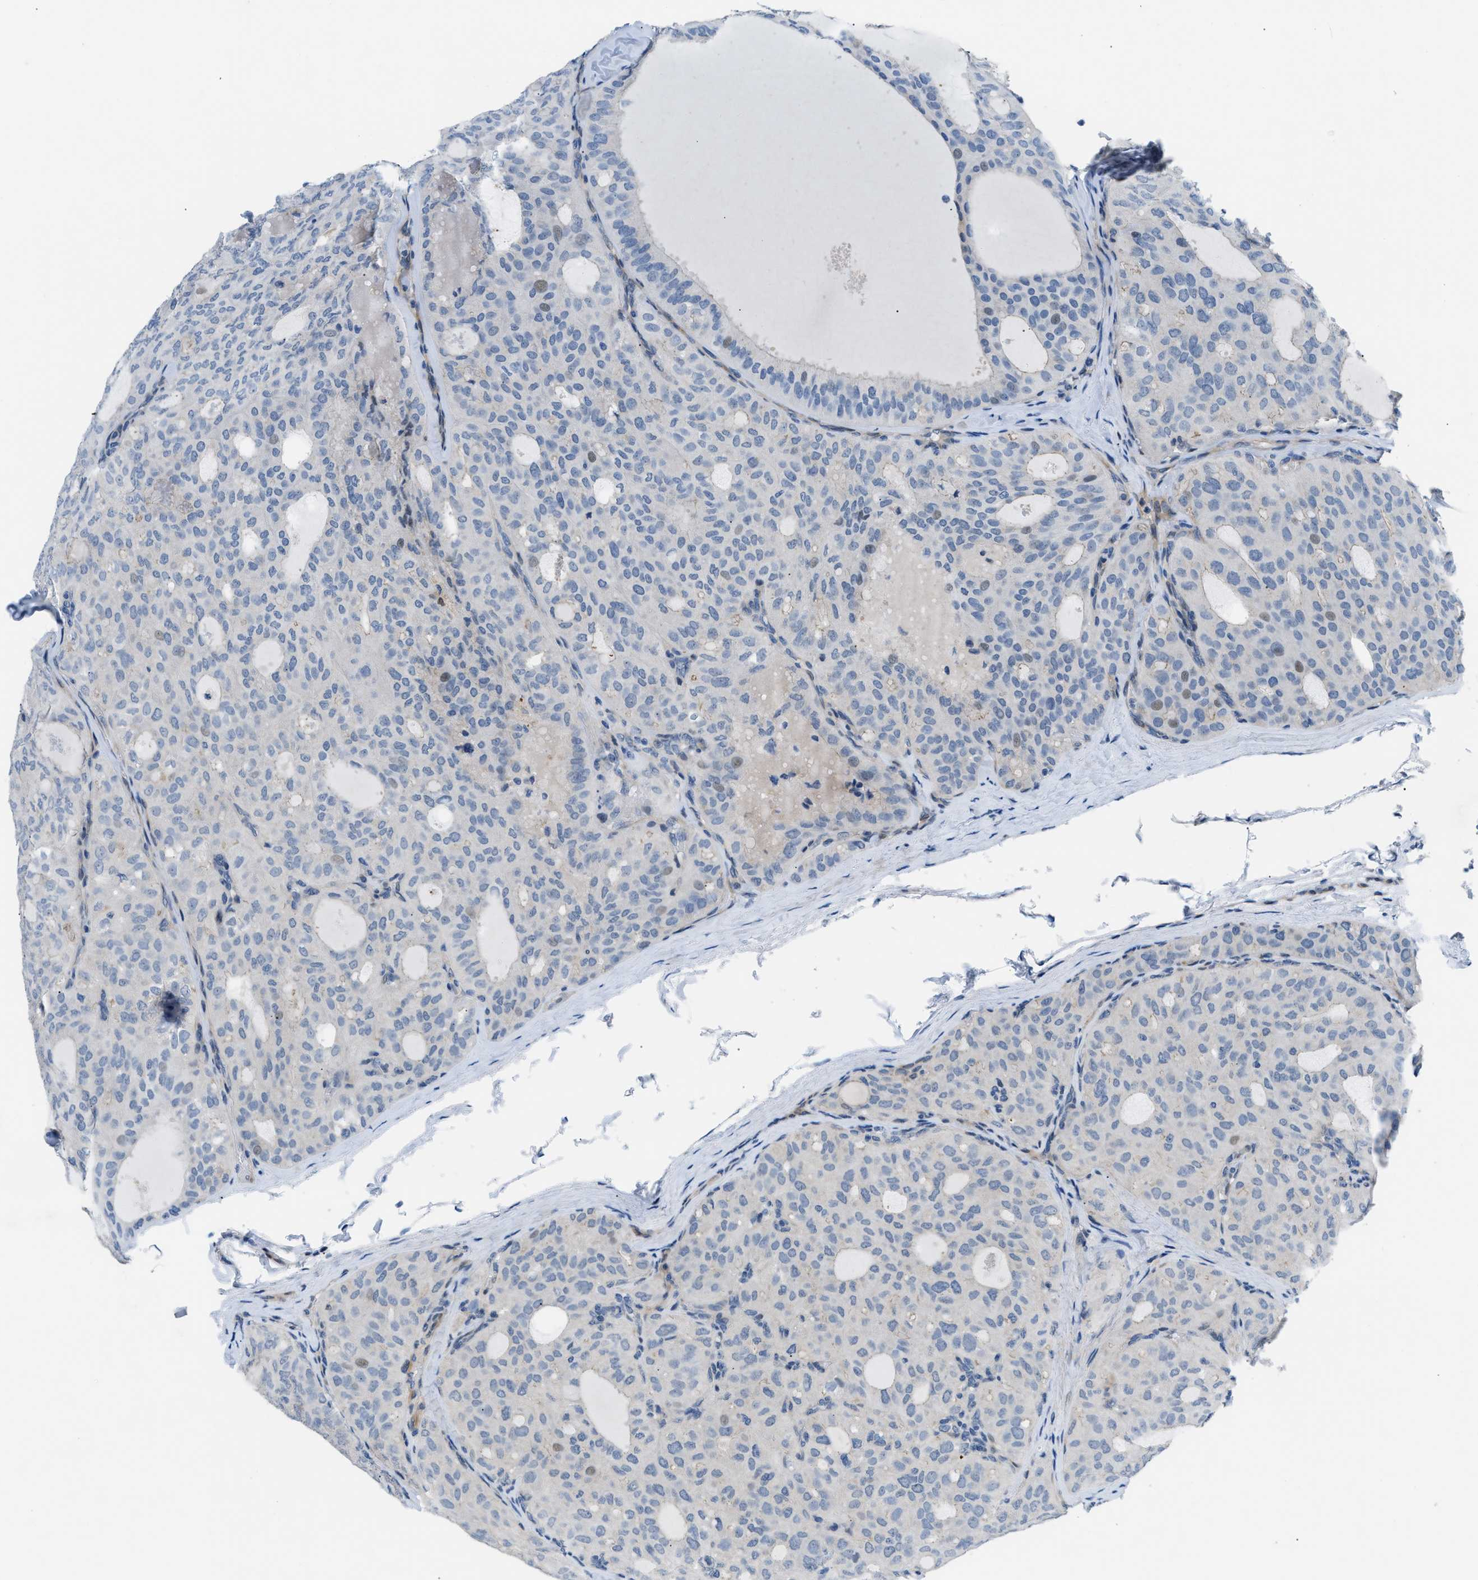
{"staining": {"intensity": "weak", "quantity": "<25%", "location": "nuclear"}, "tissue": "thyroid cancer", "cell_type": "Tumor cells", "image_type": "cancer", "snomed": [{"axis": "morphology", "description": "Follicular adenoma carcinoma, NOS"}, {"axis": "topography", "description": "Thyroid gland"}], "caption": "High power microscopy histopathology image of an IHC histopathology image of follicular adenoma carcinoma (thyroid), revealing no significant positivity in tumor cells.", "gene": "FDCSP", "patient": {"sex": "male", "age": 75}}